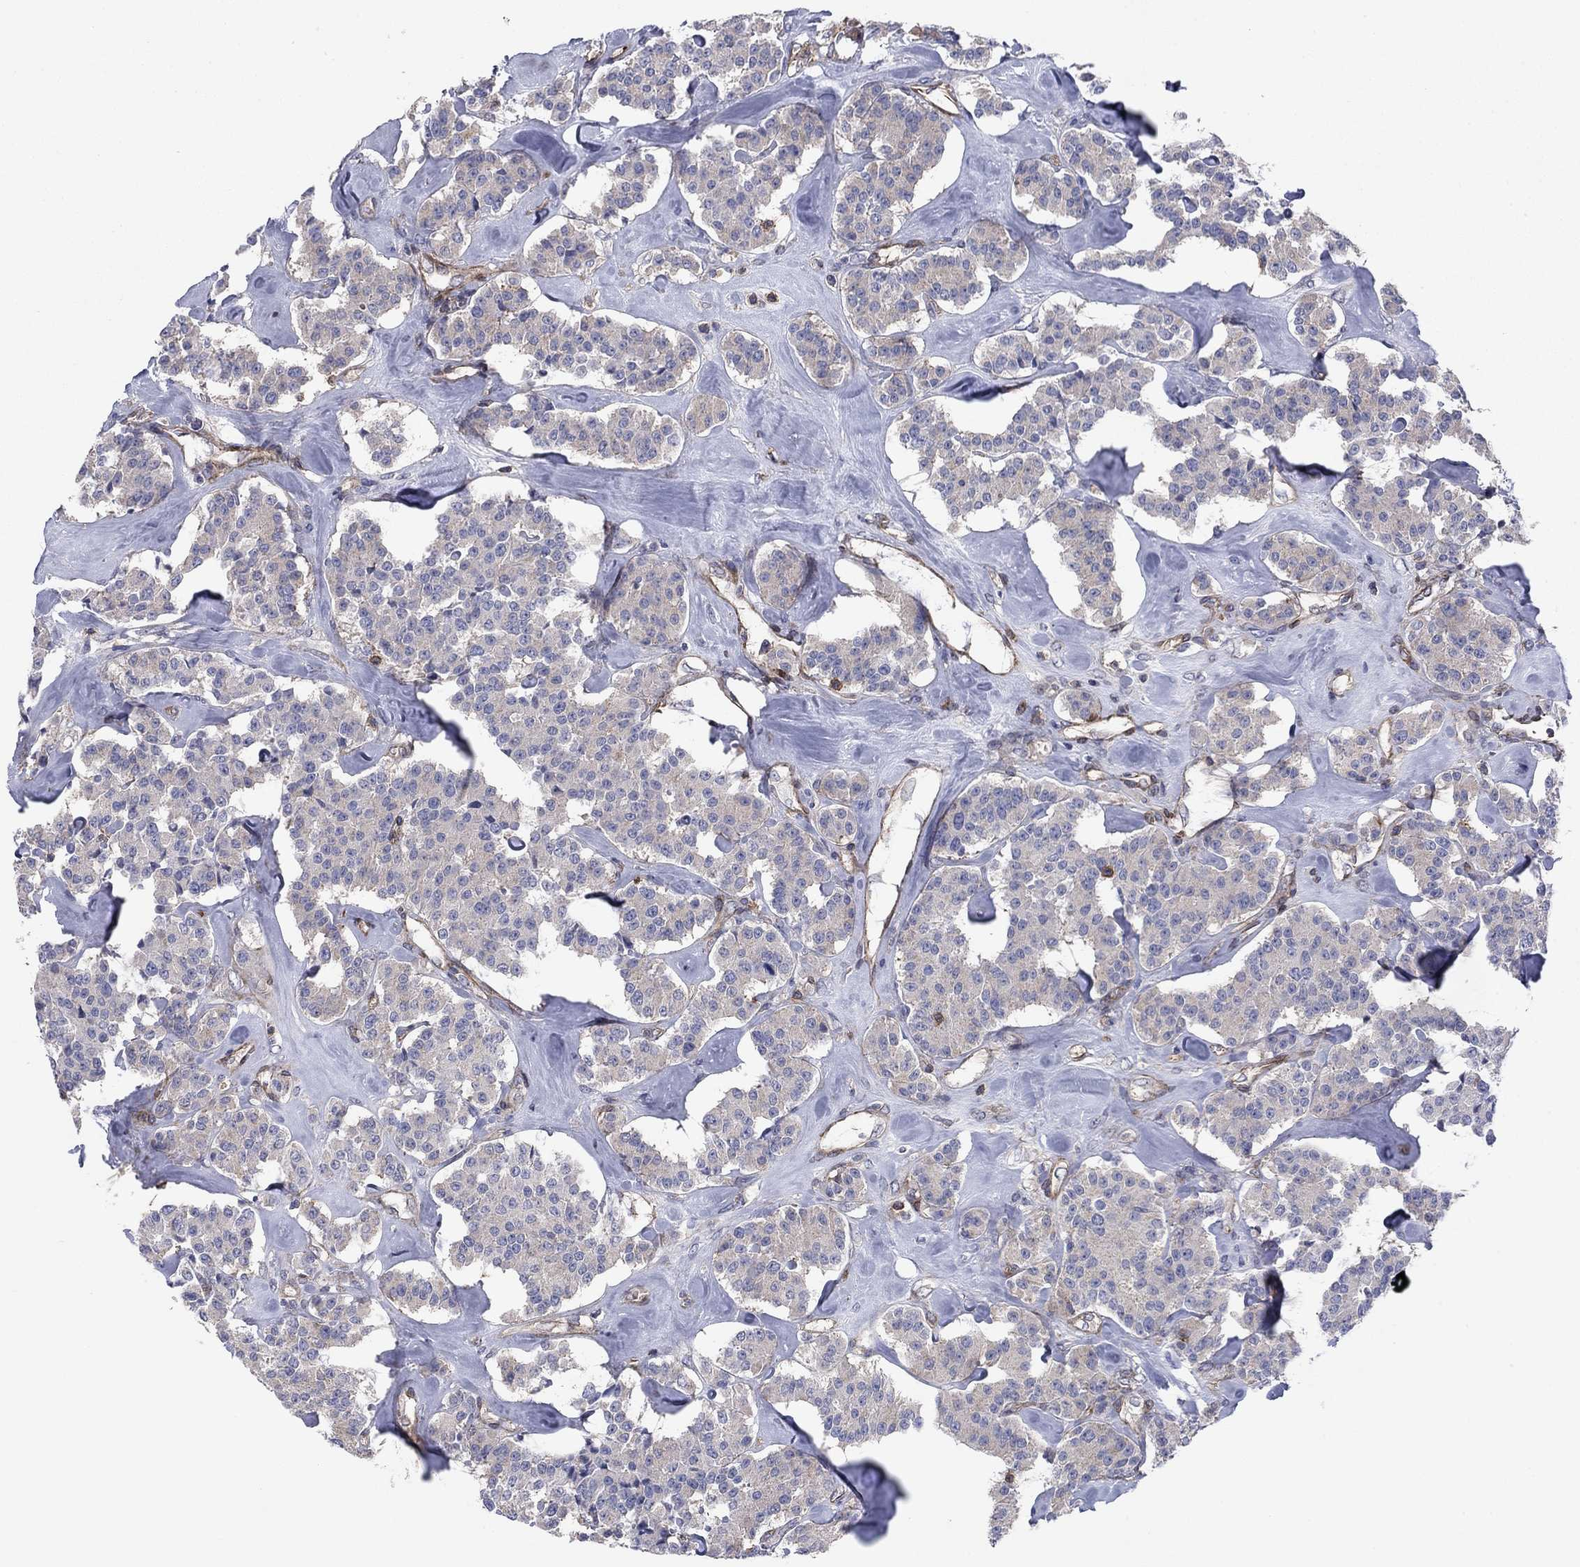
{"staining": {"intensity": "negative", "quantity": "none", "location": "none"}, "tissue": "carcinoid", "cell_type": "Tumor cells", "image_type": "cancer", "snomed": [{"axis": "morphology", "description": "Carcinoid, malignant, NOS"}, {"axis": "topography", "description": "Pancreas"}], "caption": "This is an immunohistochemistry photomicrograph of human carcinoid. There is no positivity in tumor cells.", "gene": "PSD4", "patient": {"sex": "male", "age": 41}}